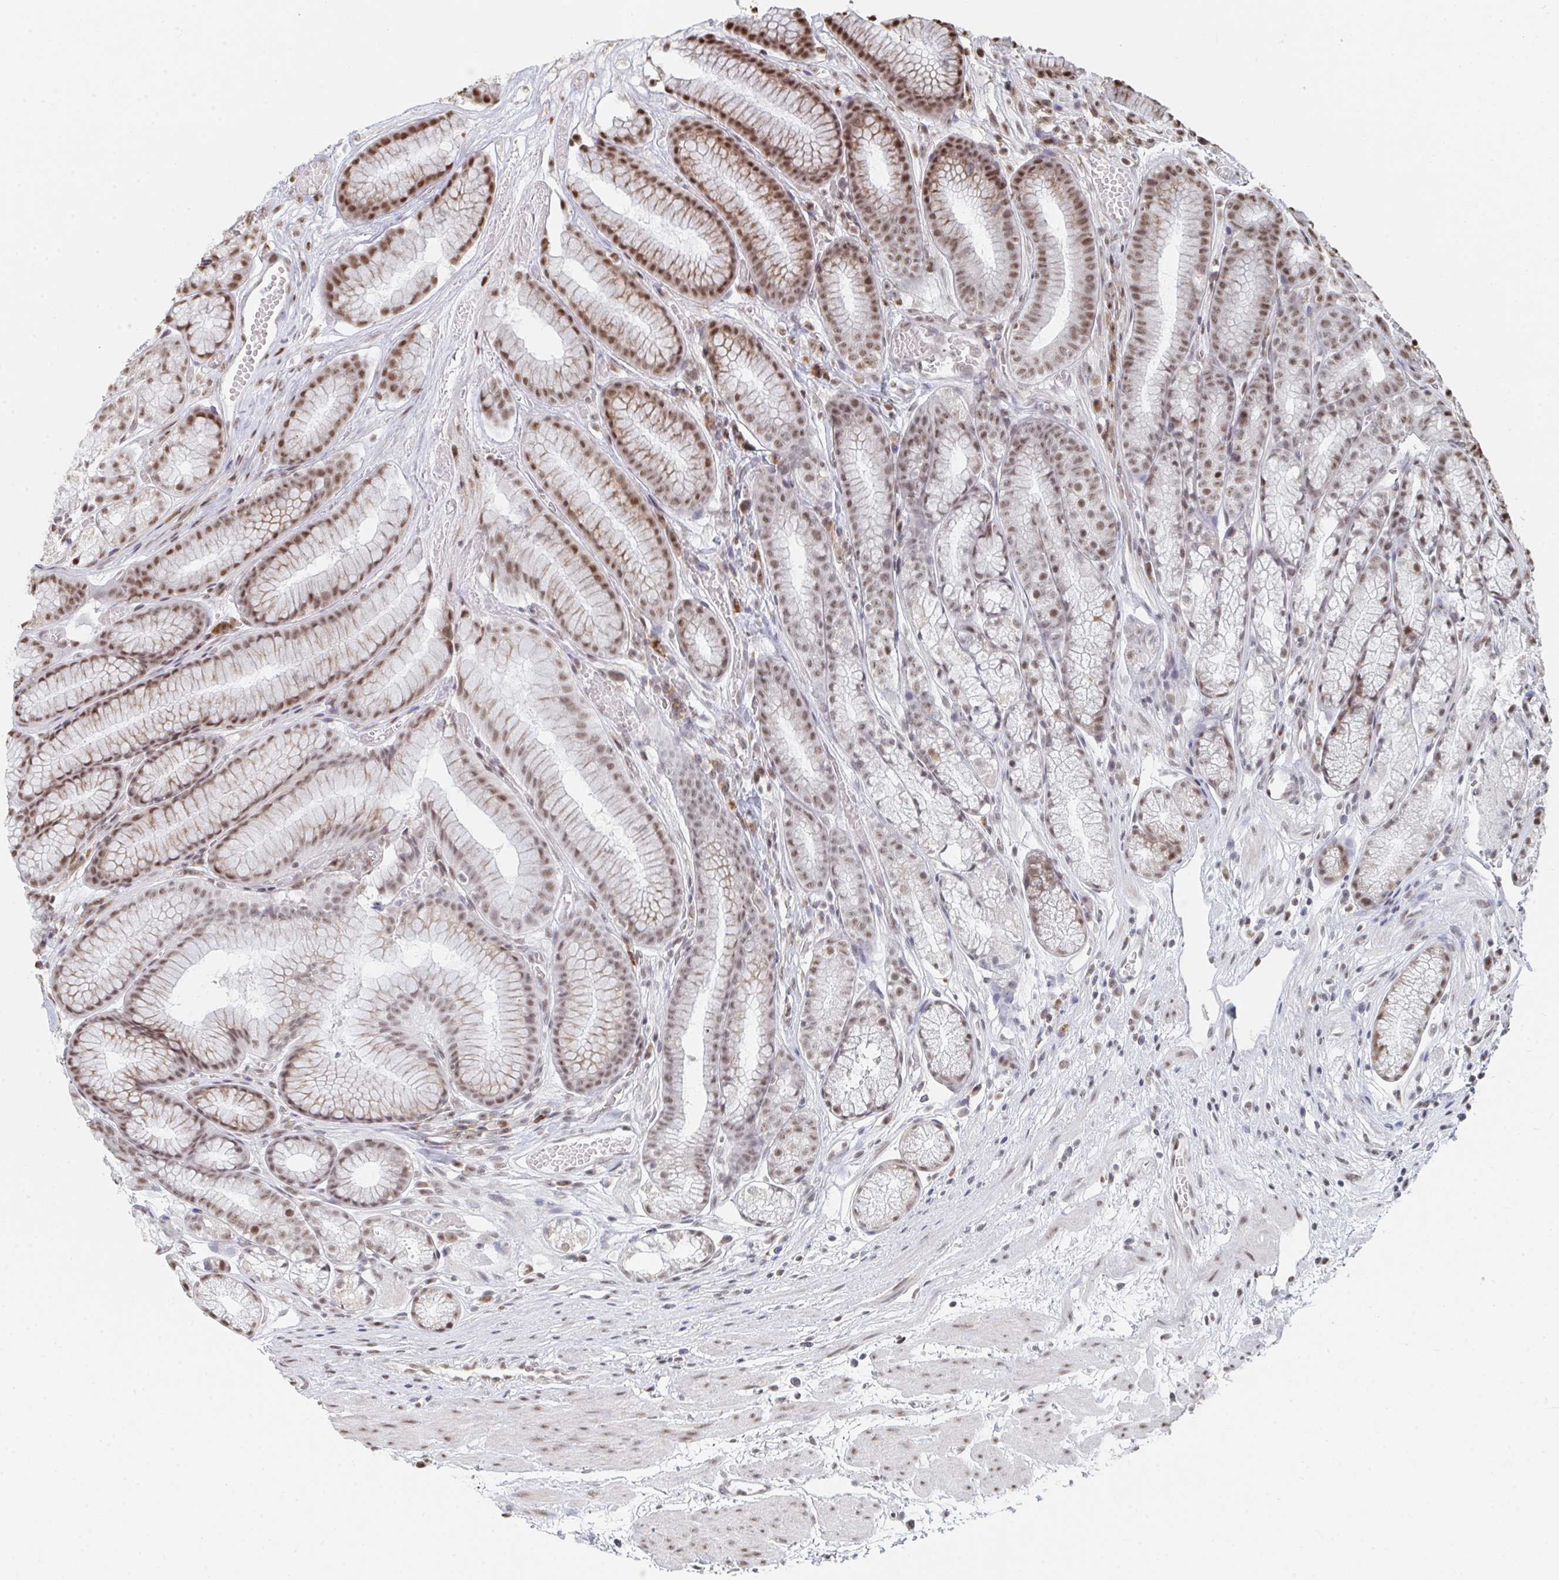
{"staining": {"intensity": "moderate", "quantity": "25%-75%", "location": "nuclear"}, "tissue": "stomach", "cell_type": "Glandular cells", "image_type": "normal", "snomed": [{"axis": "morphology", "description": "Normal tissue, NOS"}, {"axis": "topography", "description": "Smooth muscle"}, {"axis": "topography", "description": "Stomach"}], "caption": "This is a photomicrograph of immunohistochemistry staining of normal stomach, which shows moderate staining in the nuclear of glandular cells.", "gene": "MBNL1", "patient": {"sex": "male", "age": 70}}